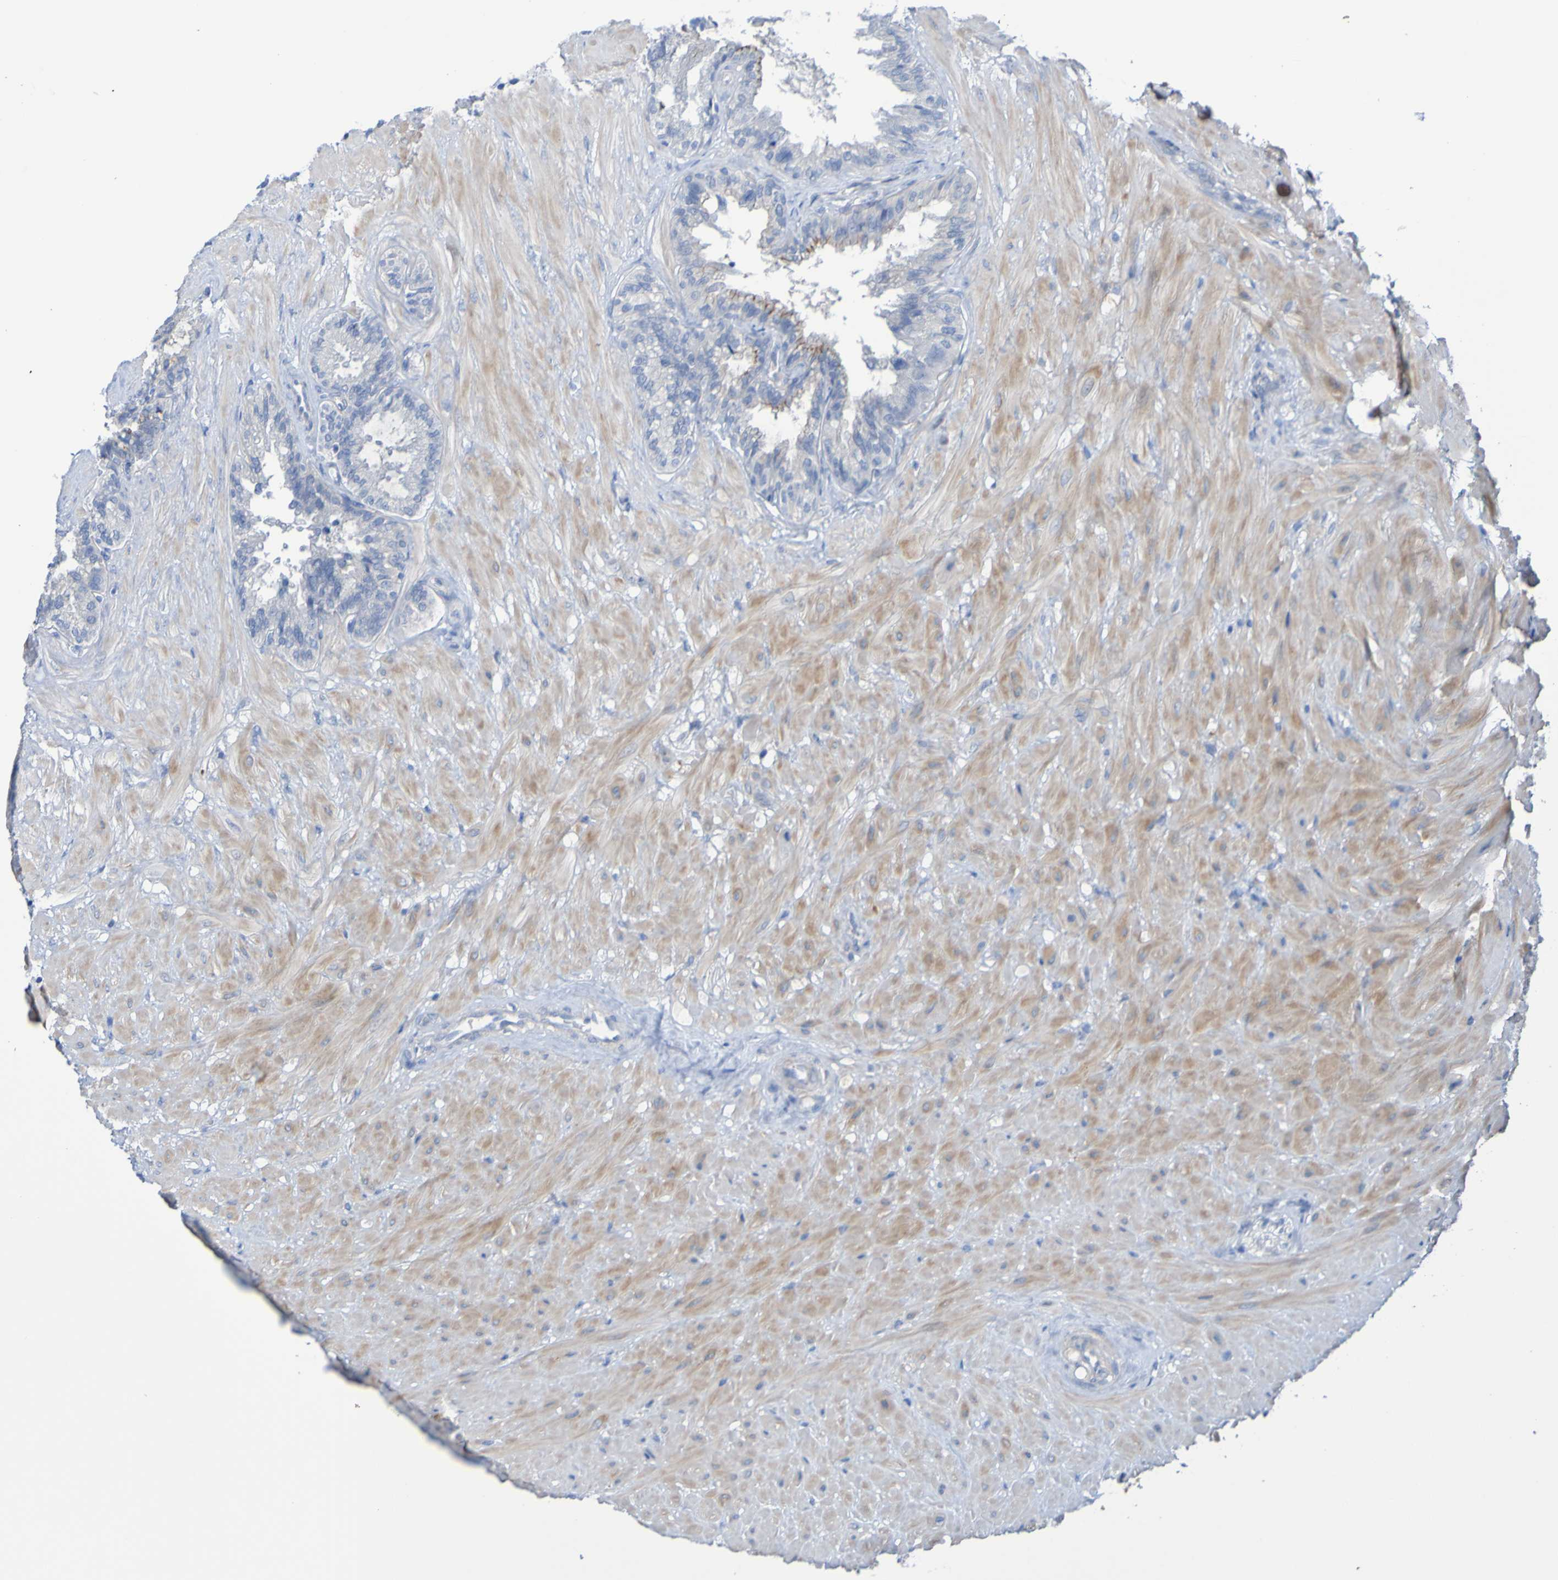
{"staining": {"intensity": "moderate", "quantity": "<25%", "location": "cytoplasmic/membranous"}, "tissue": "seminal vesicle", "cell_type": "Glandular cells", "image_type": "normal", "snomed": [{"axis": "morphology", "description": "Normal tissue, NOS"}, {"axis": "topography", "description": "Seminal veicle"}], "caption": "Protein expression analysis of normal seminal vesicle demonstrates moderate cytoplasmic/membranous positivity in approximately <25% of glandular cells. Ihc stains the protein of interest in brown and the nuclei are stained blue.", "gene": "ACMSD", "patient": {"sex": "male", "age": 46}}